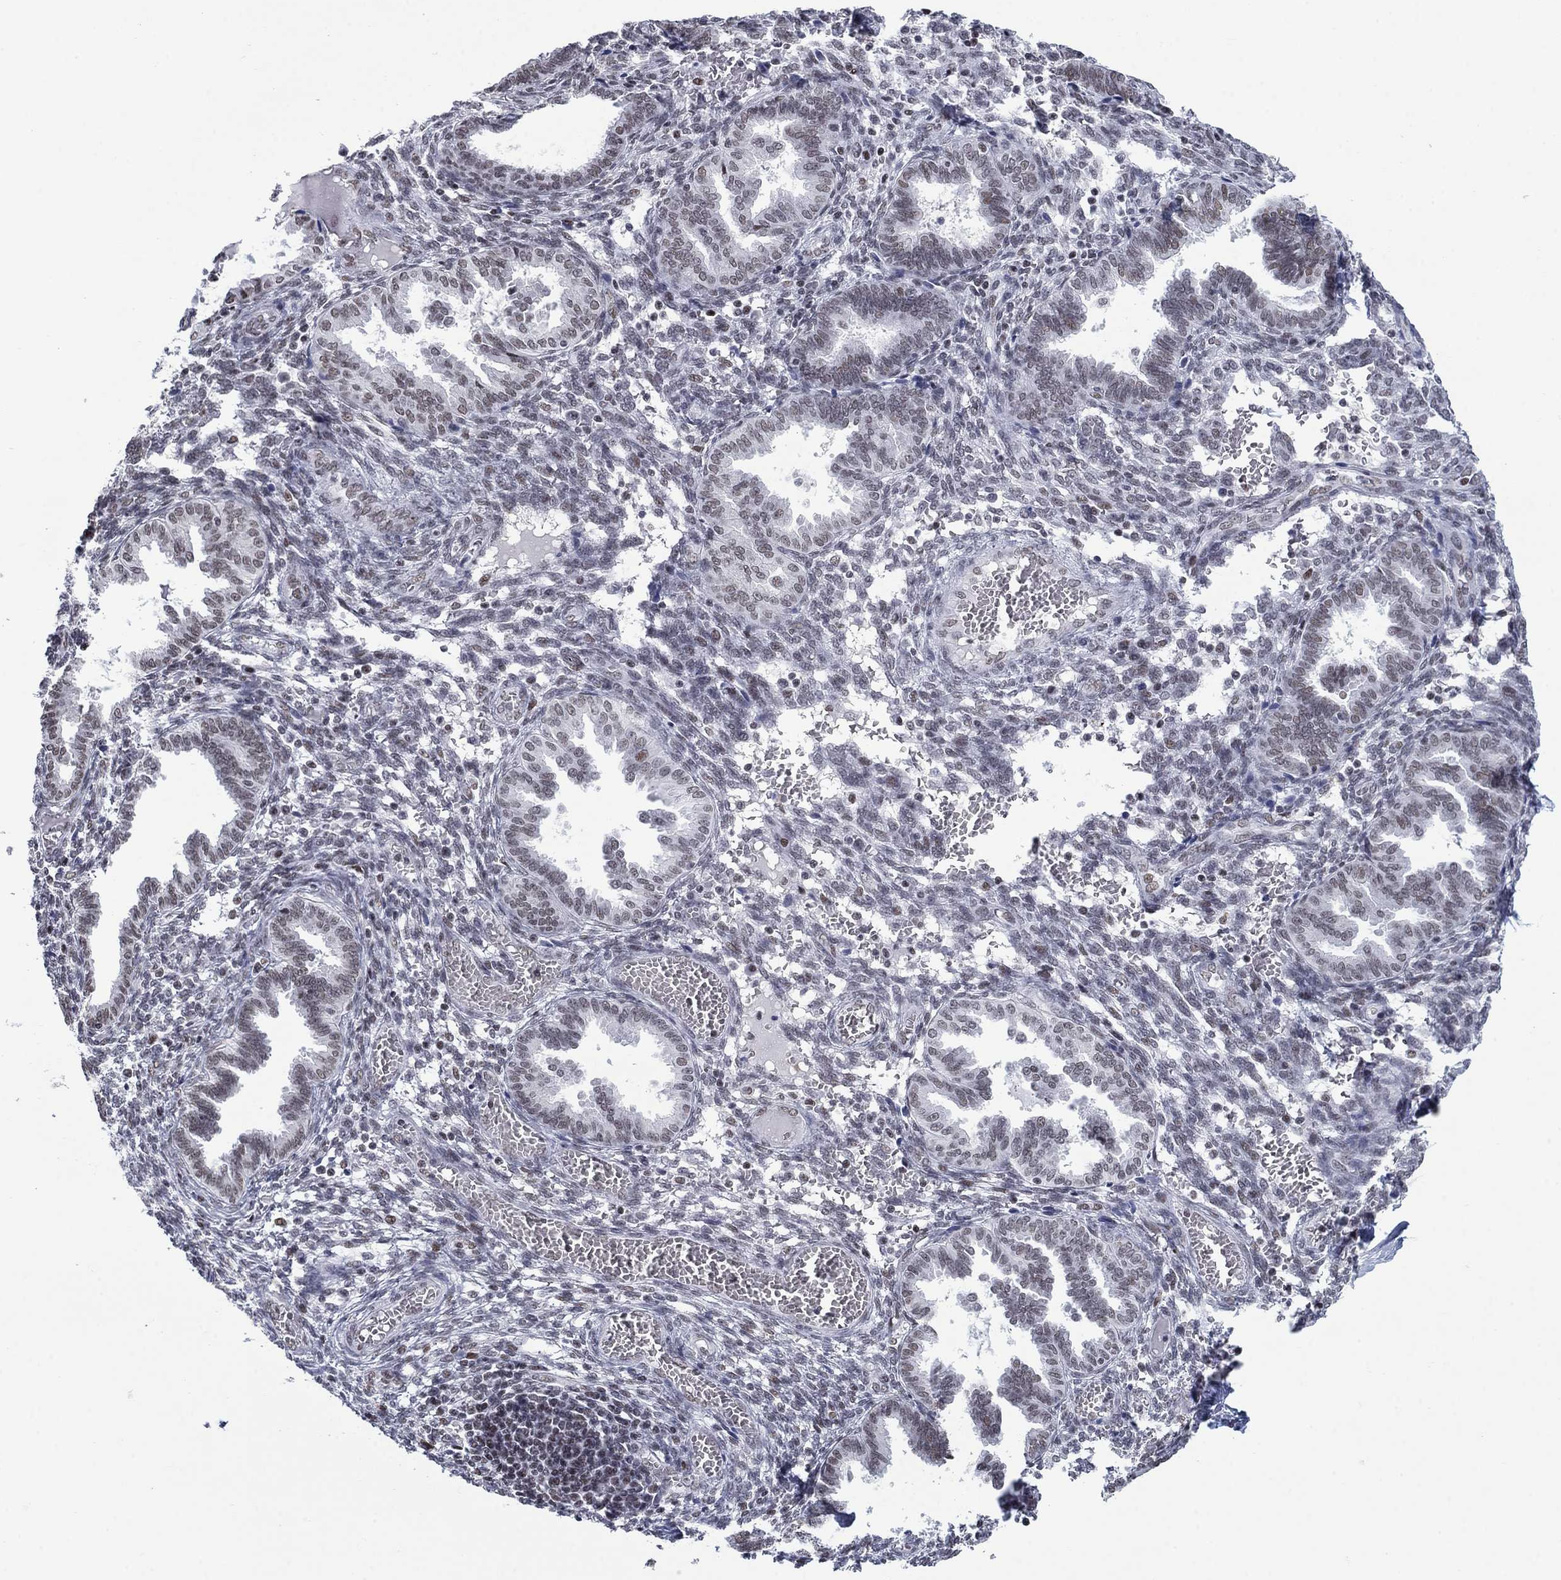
{"staining": {"intensity": "negative", "quantity": "none", "location": "none"}, "tissue": "endometrium", "cell_type": "Cells in endometrial stroma", "image_type": "normal", "snomed": [{"axis": "morphology", "description": "Normal tissue, NOS"}, {"axis": "topography", "description": "Endometrium"}], "caption": "This is an immunohistochemistry image of unremarkable human endometrium. There is no staining in cells in endometrial stroma.", "gene": "NPAS3", "patient": {"sex": "female", "age": 42}}